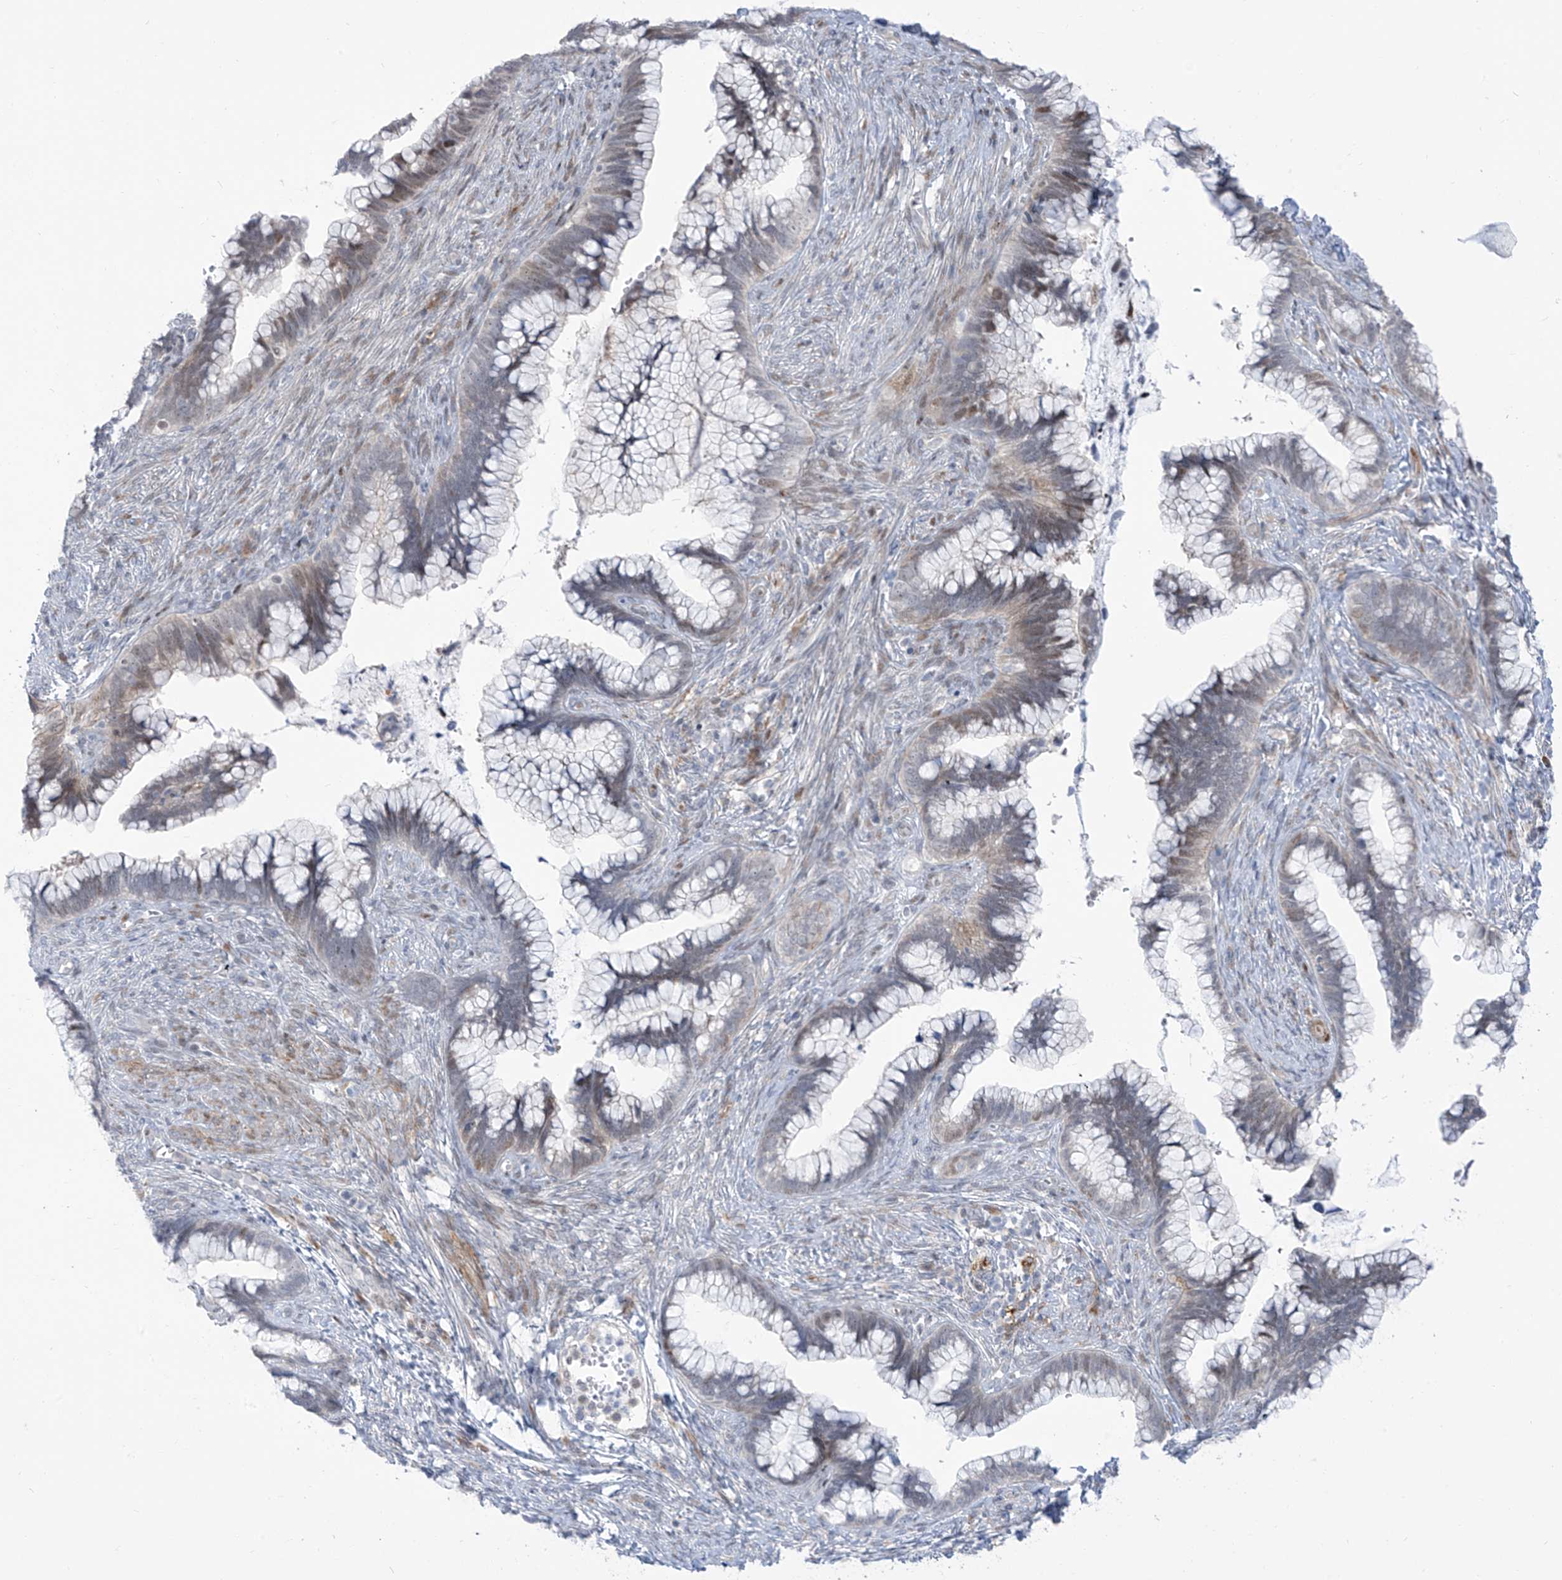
{"staining": {"intensity": "weak", "quantity": "25%-75%", "location": "cytoplasmic/membranous,nuclear"}, "tissue": "cervical cancer", "cell_type": "Tumor cells", "image_type": "cancer", "snomed": [{"axis": "morphology", "description": "Adenocarcinoma, NOS"}, {"axis": "topography", "description": "Cervix"}], "caption": "DAB (3,3'-diaminobenzidine) immunohistochemical staining of human cervical cancer demonstrates weak cytoplasmic/membranous and nuclear protein staining in approximately 25%-75% of tumor cells.", "gene": "LIN9", "patient": {"sex": "female", "age": 44}}